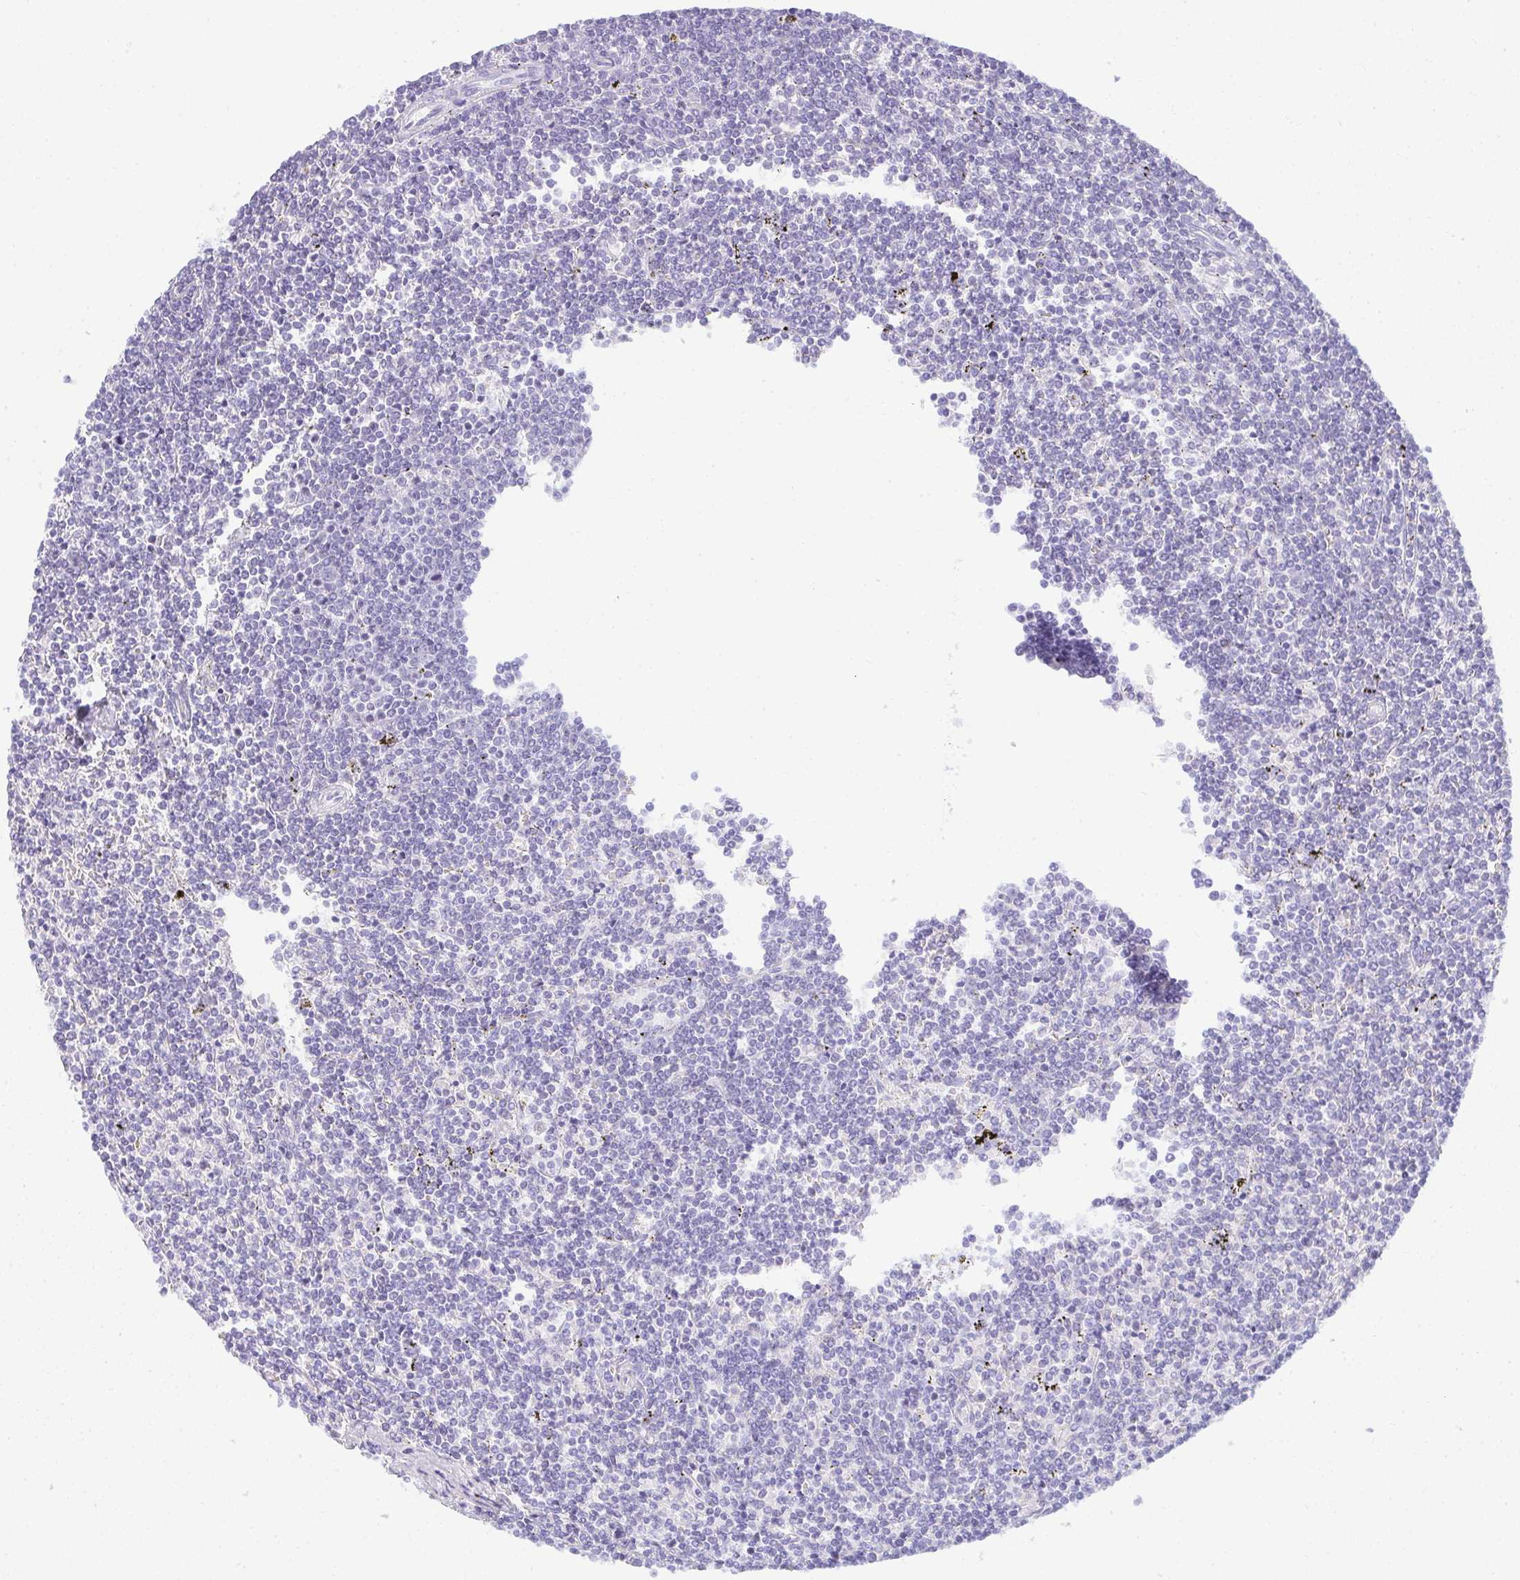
{"staining": {"intensity": "negative", "quantity": "none", "location": "none"}, "tissue": "lymphoma", "cell_type": "Tumor cells", "image_type": "cancer", "snomed": [{"axis": "morphology", "description": "Malignant lymphoma, non-Hodgkin's type, Low grade"}, {"axis": "topography", "description": "Spleen"}], "caption": "Immunohistochemistry (IHC) histopathology image of neoplastic tissue: malignant lymphoma, non-Hodgkin's type (low-grade) stained with DAB displays no significant protein expression in tumor cells.", "gene": "PLA2G1B", "patient": {"sex": "male", "age": 78}}